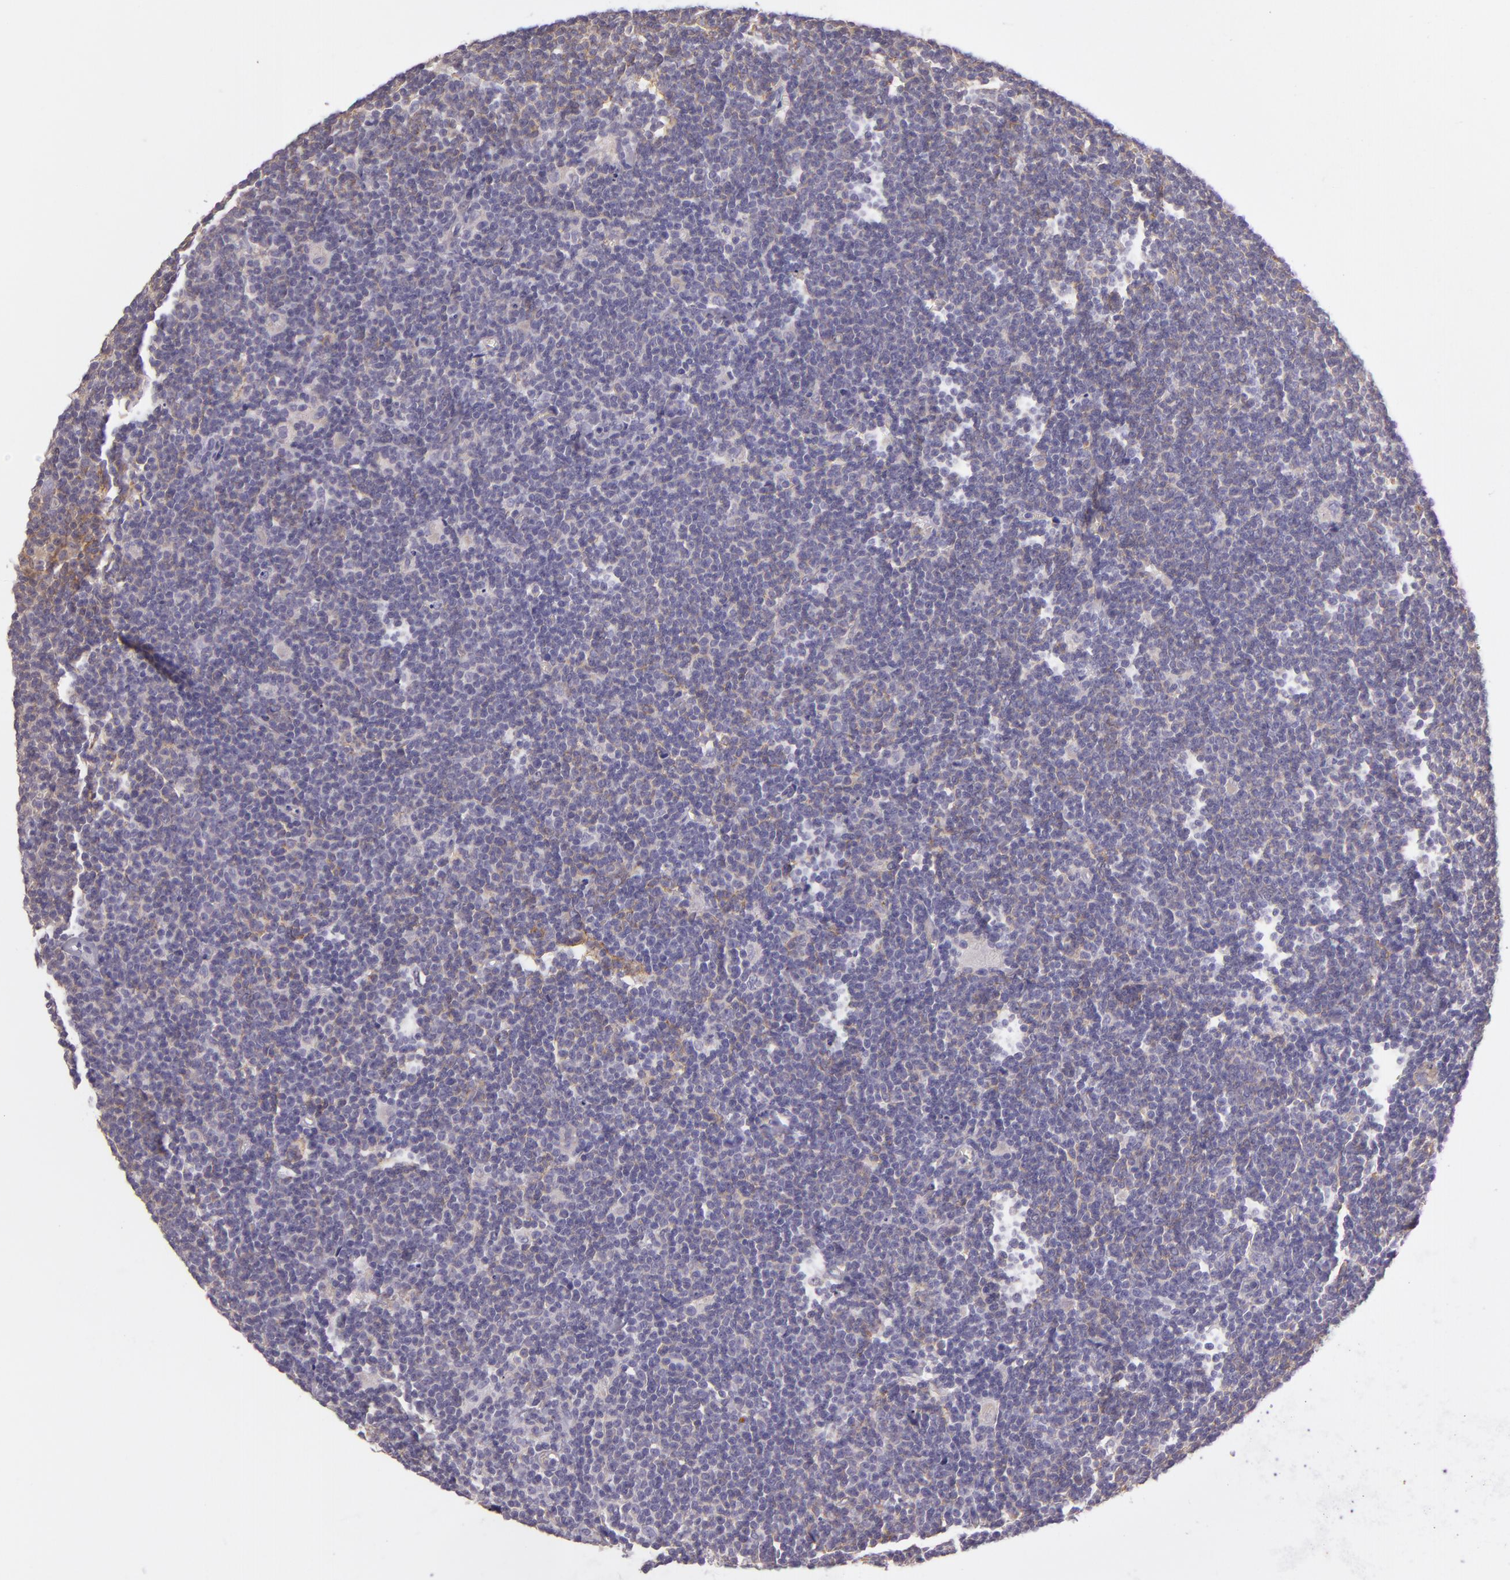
{"staining": {"intensity": "negative", "quantity": "none", "location": "none"}, "tissue": "lymphoma", "cell_type": "Tumor cells", "image_type": "cancer", "snomed": [{"axis": "morphology", "description": "Malignant lymphoma, non-Hodgkin's type, Low grade"}, {"axis": "topography", "description": "Lymph node"}], "caption": "DAB immunohistochemical staining of low-grade malignant lymphoma, non-Hodgkin's type exhibits no significant expression in tumor cells.", "gene": "ZC3H7B", "patient": {"sex": "male", "age": 65}}